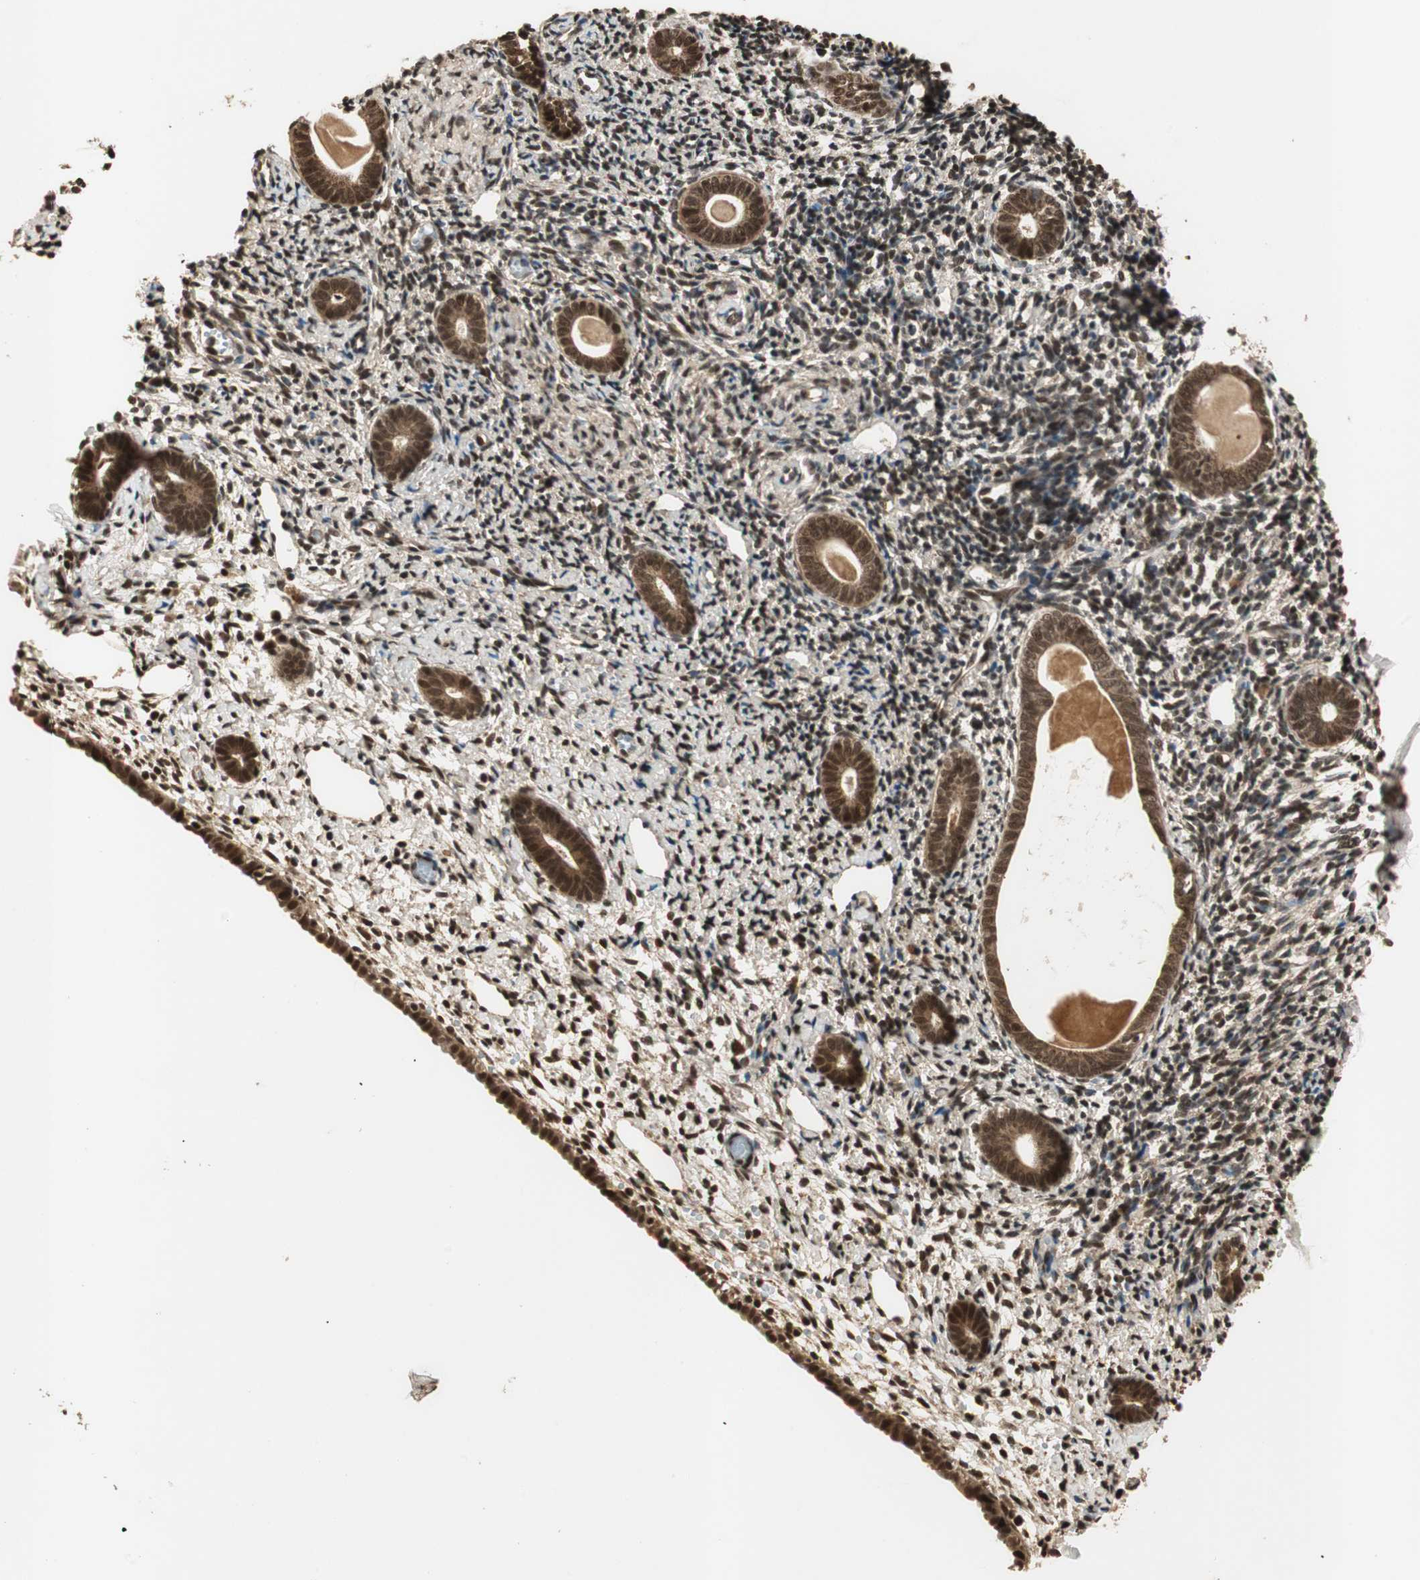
{"staining": {"intensity": "strong", "quantity": ">75%", "location": "cytoplasmic/membranous,nuclear"}, "tissue": "endometrium", "cell_type": "Cells in endometrial stroma", "image_type": "normal", "snomed": [{"axis": "morphology", "description": "Normal tissue, NOS"}, {"axis": "topography", "description": "Endometrium"}], "caption": "A photomicrograph of endometrium stained for a protein displays strong cytoplasmic/membranous,nuclear brown staining in cells in endometrial stroma. The staining is performed using DAB brown chromogen to label protein expression. The nuclei are counter-stained blue using hematoxylin.", "gene": "RPA3", "patient": {"sex": "female", "age": 71}}